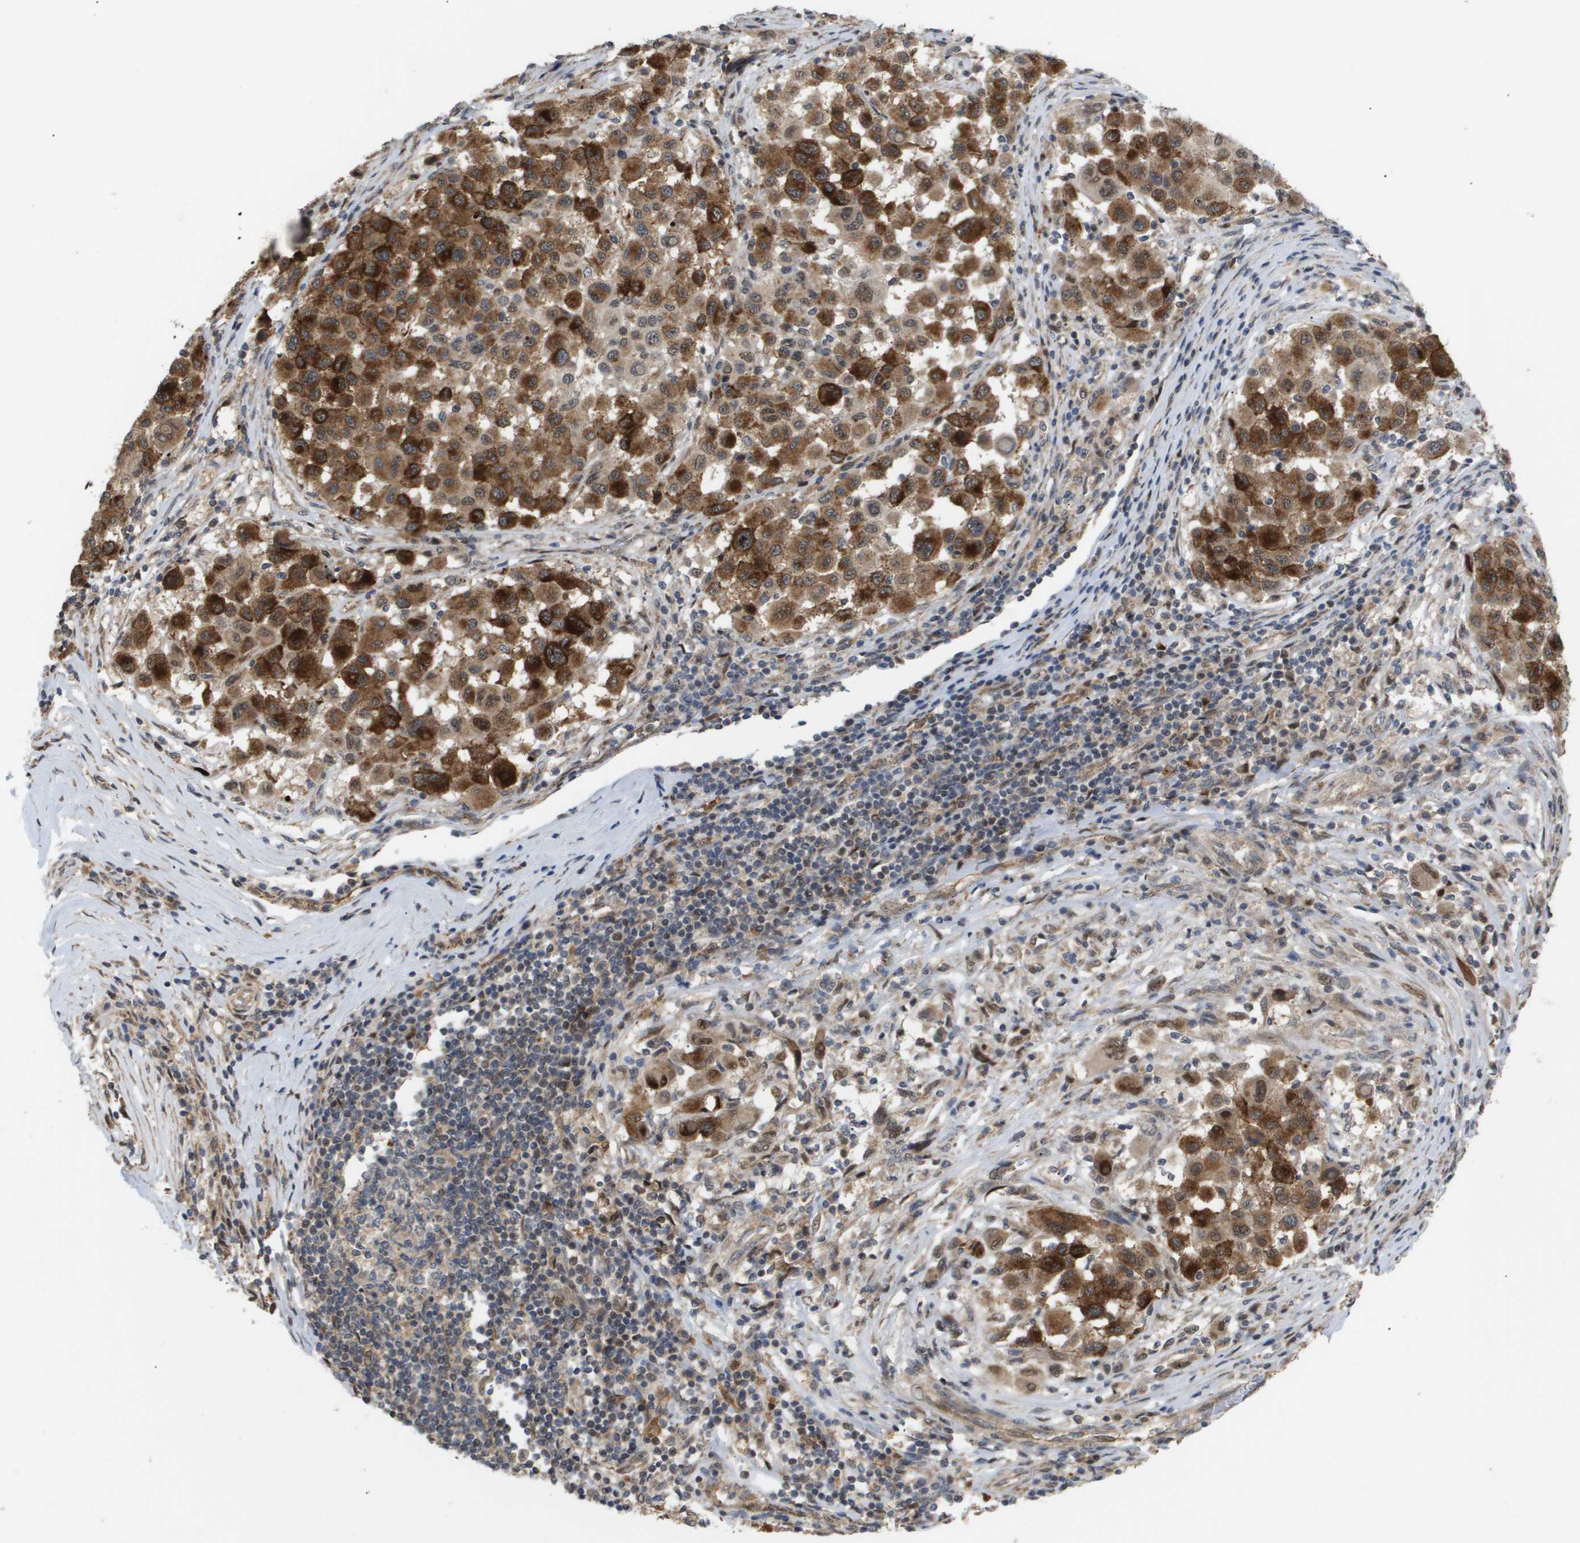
{"staining": {"intensity": "strong", "quantity": ">75%", "location": "cytoplasmic/membranous"}, "tissue": "melanoma", "cell_type": "Tumor cells", "image_type": "cancer", "snomed": [{"axis": "morphology", "description": "Malignant melanoma, Metastatic site"}, {"axis": "topography", "description": "Lymph node"}], "caption": "Malignant melanoma (metastatic site) tissue reveals strong cytoplasmic/membranous positivity in approximately >75% of tumor cells", "gene": "PDGFB", "patient": {"sex": "male", "age": 61}}